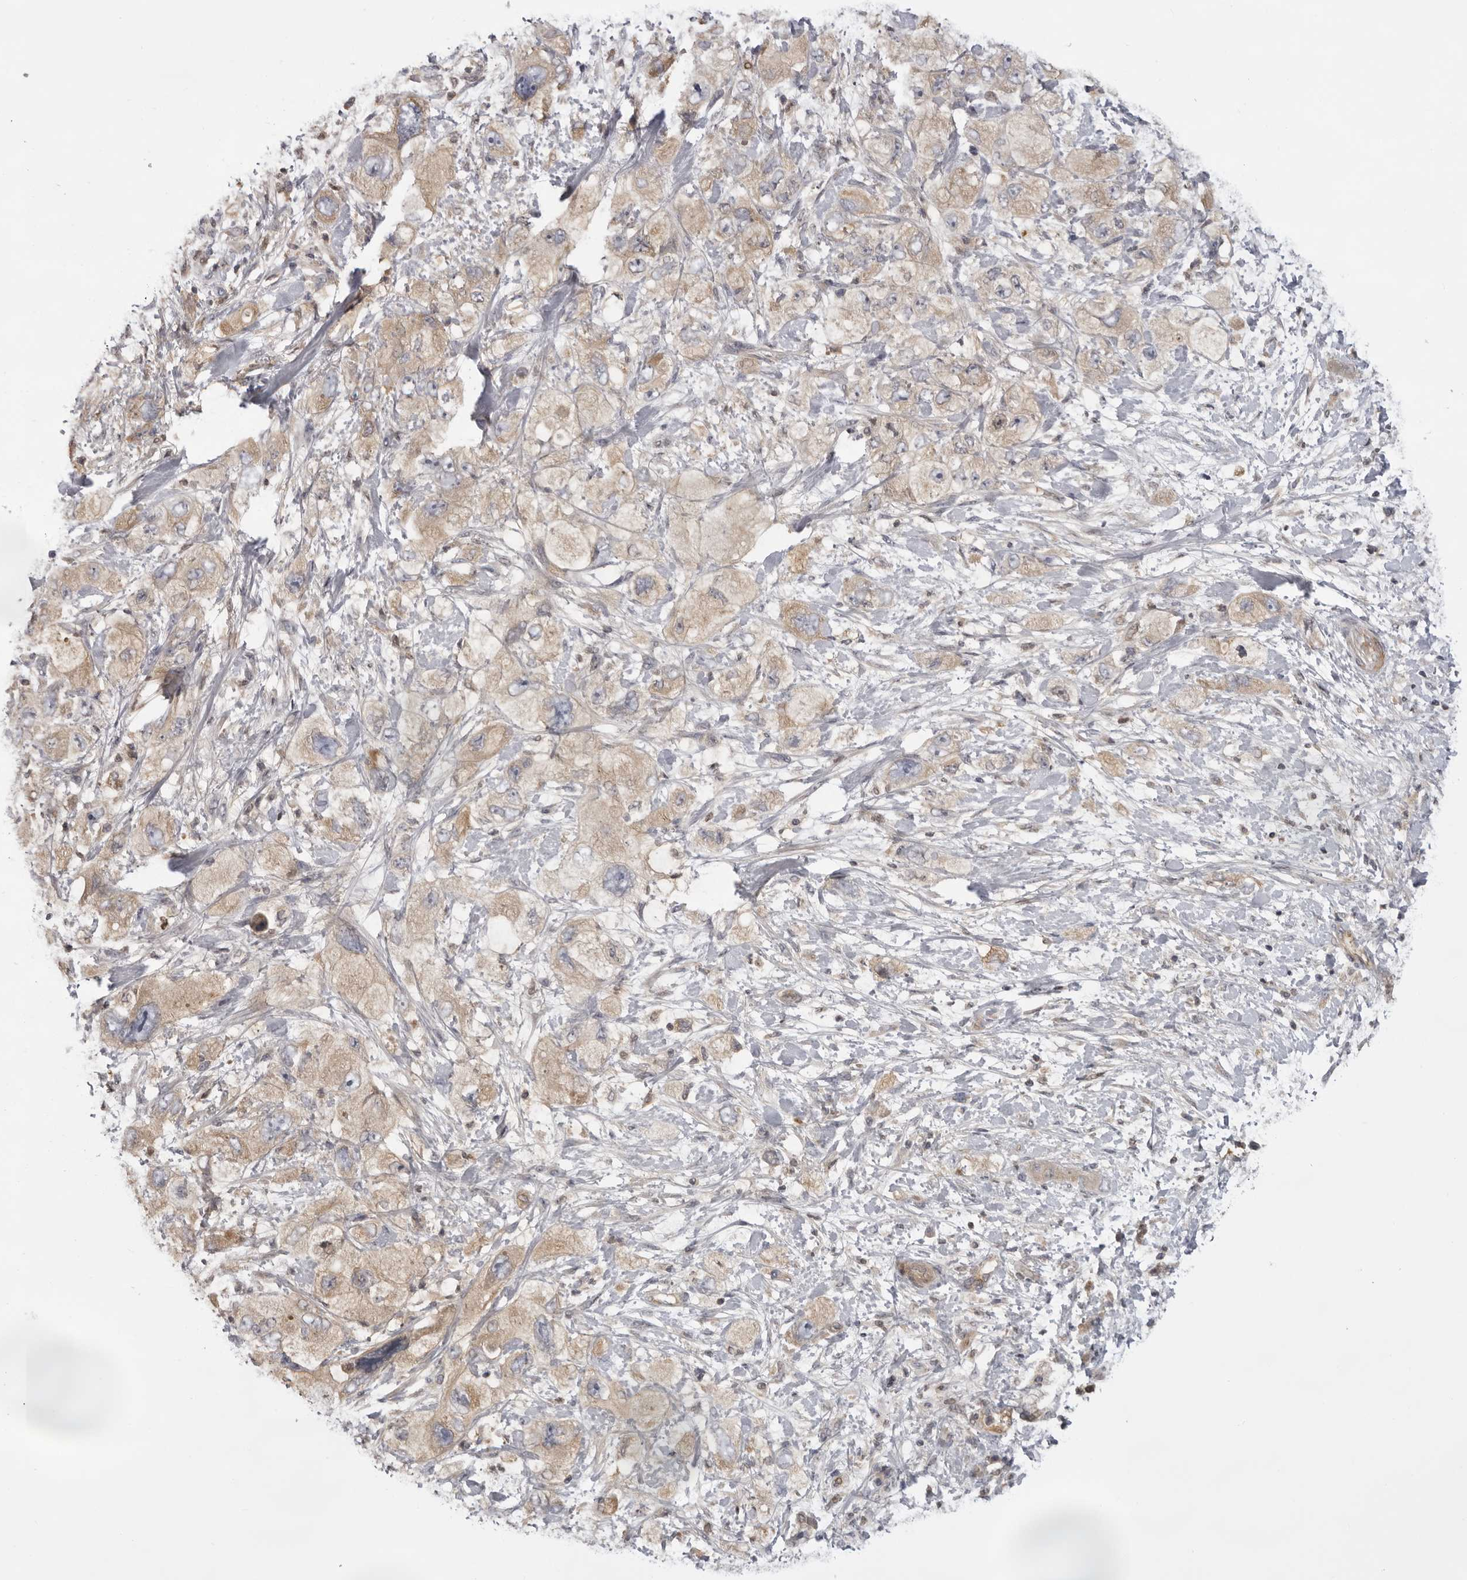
{"staining": {"intensity": "weak", "quantity": "25%-75%", "location": "cytoplasmic/membranous"}, "tissue": "pancreatic cancer", "cell_type": "Tumor cells", "image_type": "cancer", "snomed": [{"axis": "morphology", "description": "Adenocarcinoma, NOS"}, {"axis": "topography", "description": "Pancreas"}], "caption": "Immunohistochemistry (DAB (3,3'-diaminobenzidine)) staining of human pancreatic cancer reveals weak cytoplasmic/membranous protein staining in about 25%-75% of tumor cells.", "gene": "PLEKHF2", "patient": {"sex": "female", "age": 73}}